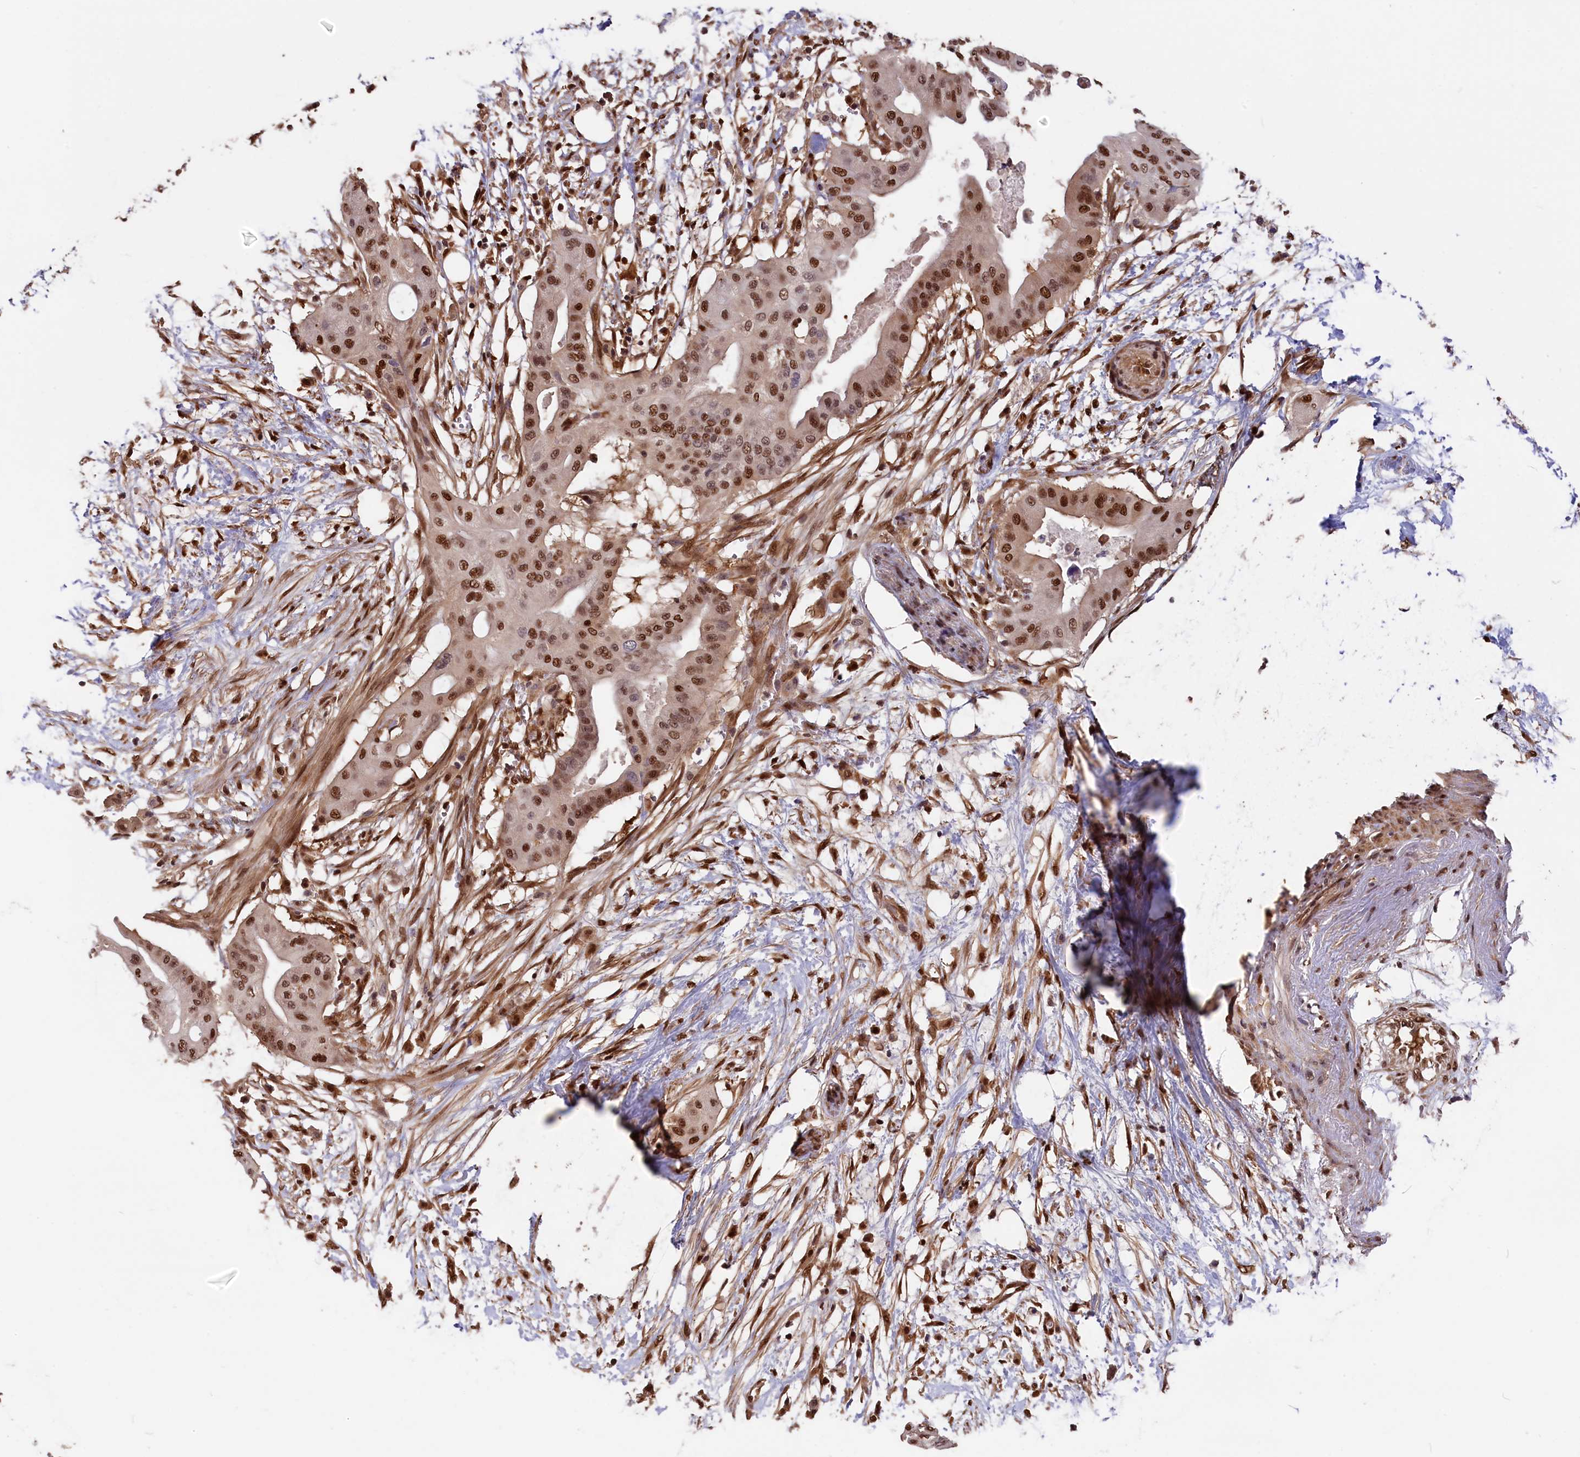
{"staining": {"intensity": "moderate", "quantity": ">75%", "location": "nuclear"}, "tissue": "pancreatic cancer", "cell_type": "Tumor cells", "image_type": "cancer", "snomed": [{"axis": "morphology", "description": "Adenocarcinoma, NOS"}, {"axis": "topography", "description": "Pancreas"}], "caption": "Tumor cells exhibit medium levels of moderate nuclear positivity in approximately >75% of cells in human pancreatic cancer.", "gene": "ADRM1", "patient": {"sex": "male", "age": 68}}